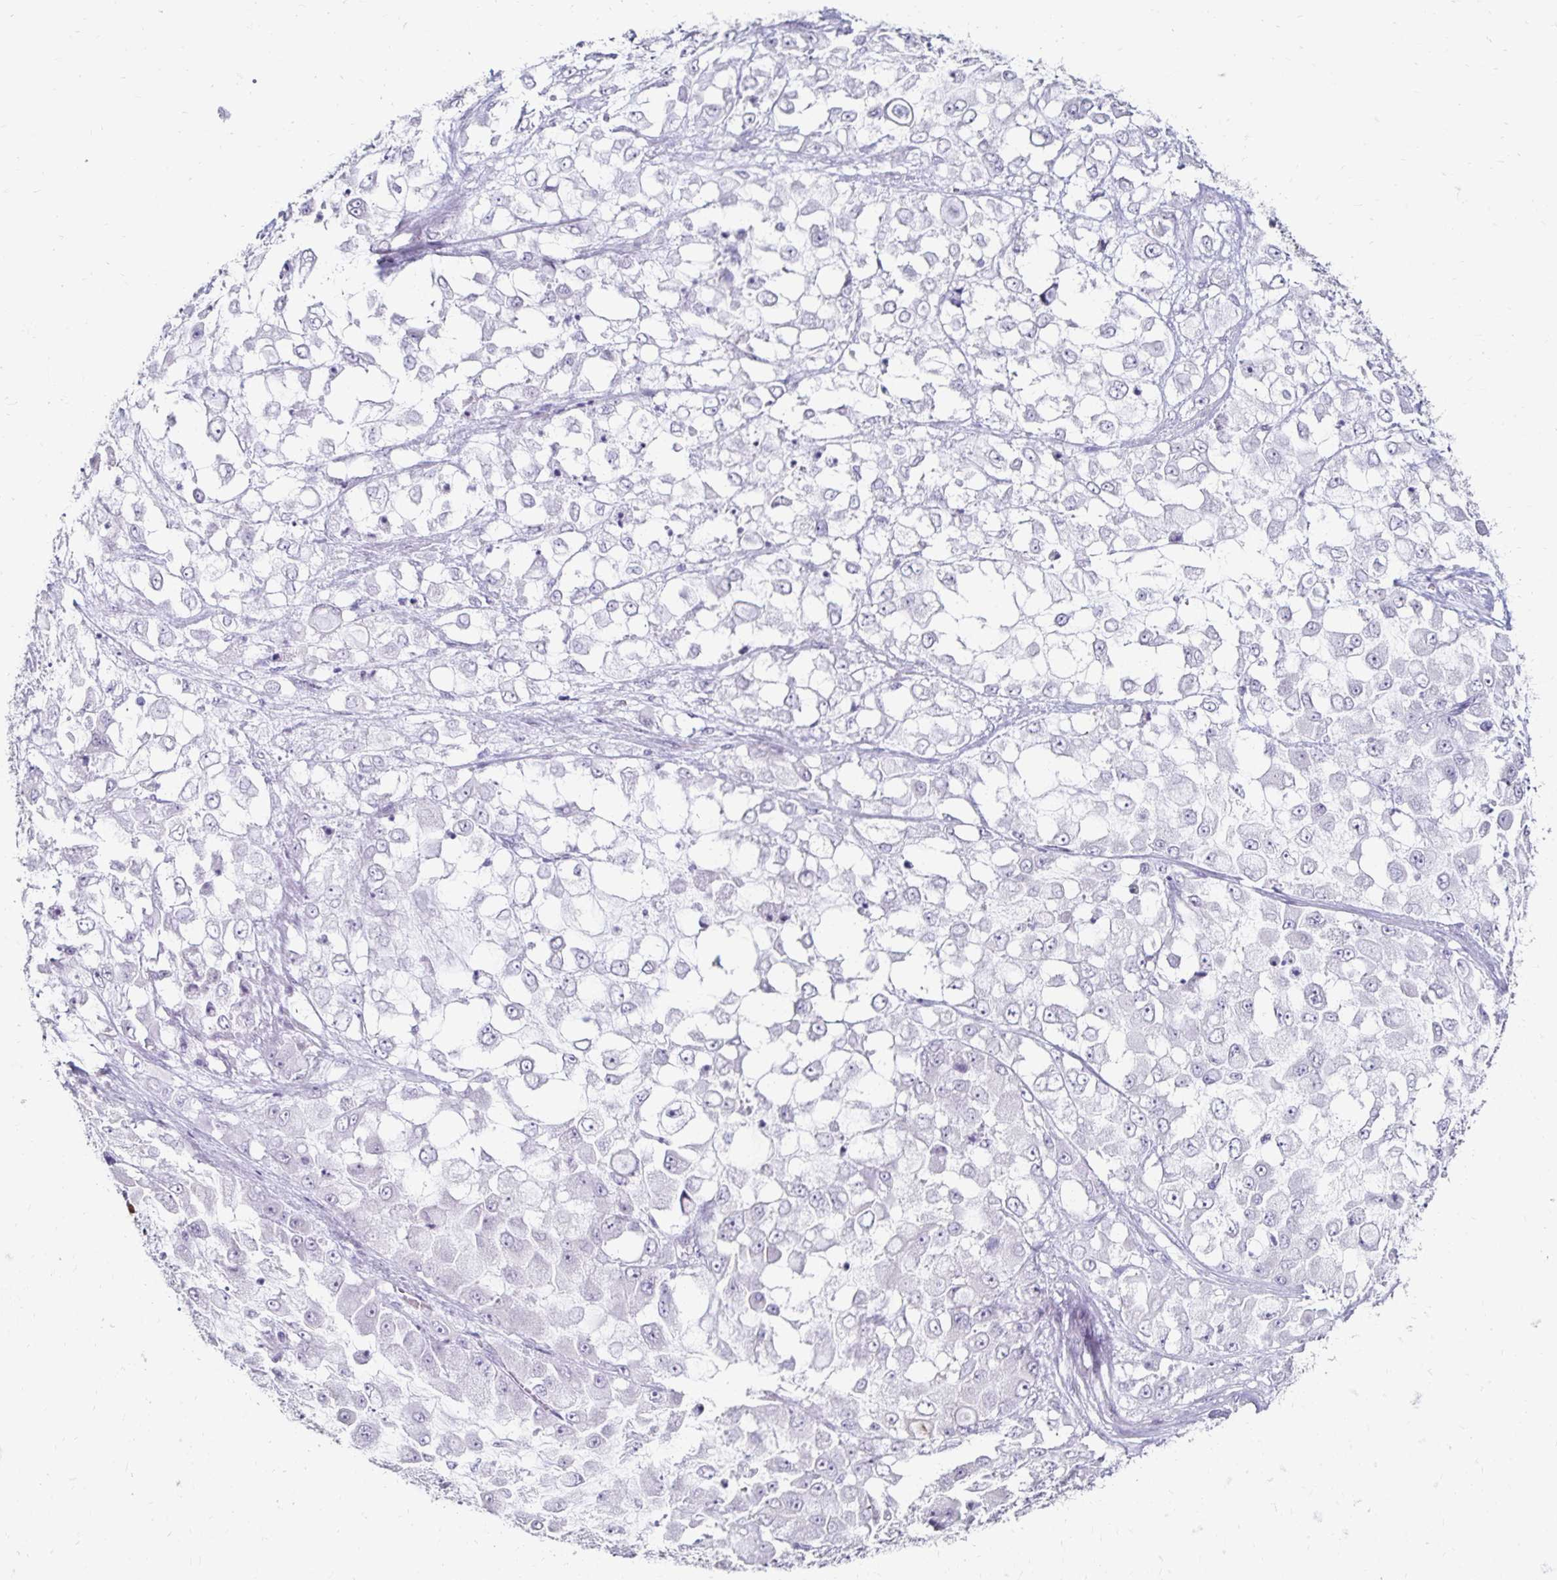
{"staining": {"intensity": "negative", "quantity": "none", "location": "none"}, "tissue": "stomach cancer", "cell_type": "Tumor cells", "image_type": "cancer", "snomed": [{"axis": "morphology", "description": "Adenocarcinoma, NOS"}, {"axis": "topography", "description": "Stomach"}], "caption": "High magnification brightfield microscopy of adenocarcinoma (stomach) stained with DAB (3,3'-diaminobenzidine) (brown) and counterstained with hematoxylin (blue): tumor cells show no significant positivity.", "gene": "TOMM34", "patient": {"sex": "female", "age": 76}}